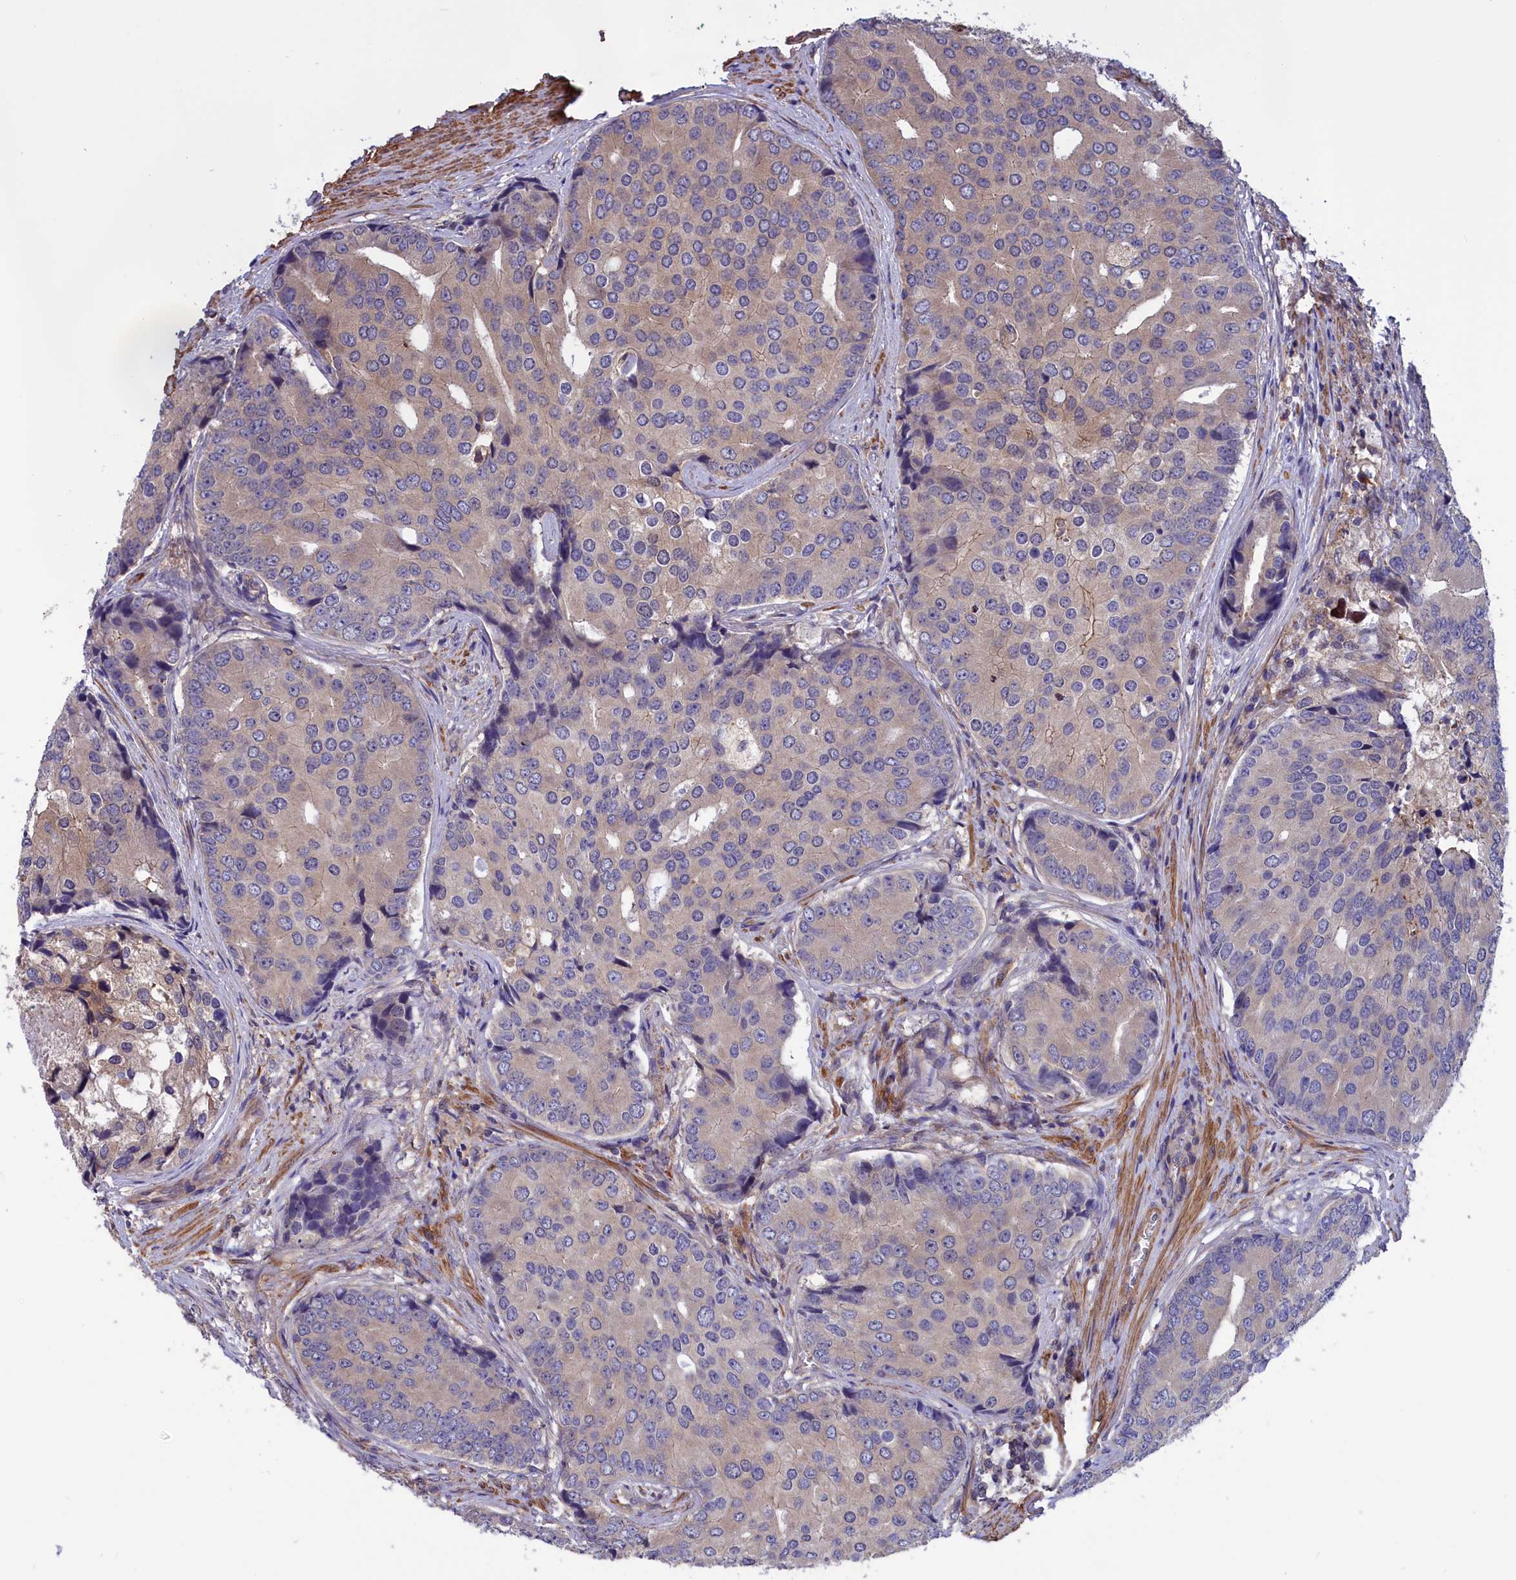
{"staining": {"intensity": "weak", "quantity": "<25%", "location": "cytoplasmic/membranous"}, "tissue": "prostate cancer", "cell_type": "Tumor cells", "image_type": "cancer", "snomed": [{"axis": "morphology", "description": "Adenocarcinoma, High grade"}, {"axis": "topography", "description": "Prostate"}], "caption": "Tumor cells are negative for protein expression in human prostate cancer.", "gene": "AMDHD2", "patient": {"sex": "male", "age": 62}}